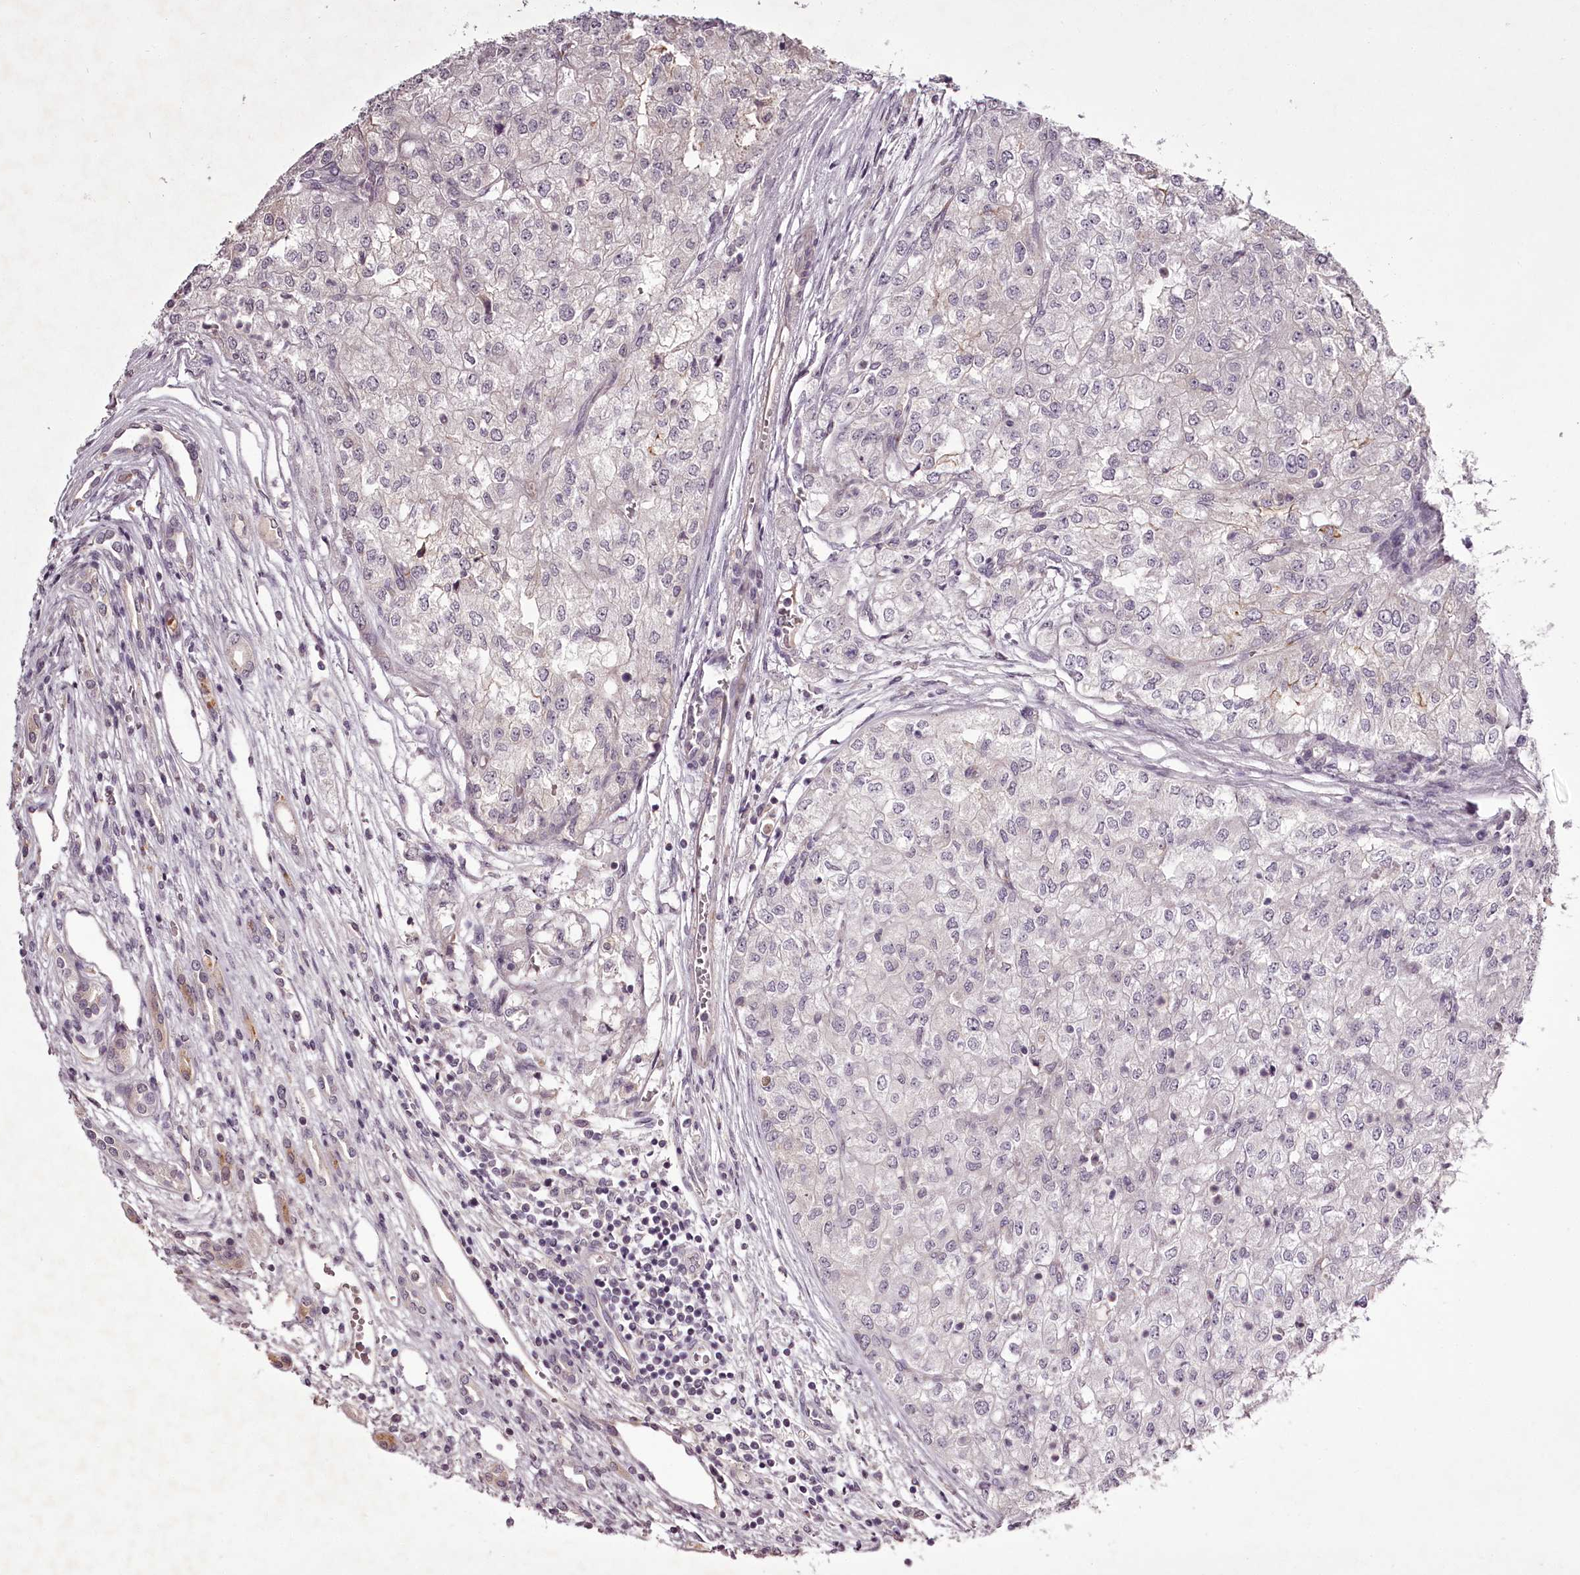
{"staining": {"intensity": "negative", "quantity": "none", "location": "none"}, "tissue": "renal cancer", "cell_type": "Tumor cells", "image_type": "cancer", "snomed": [{"axis": "morphology", "description": "Adenocarcinoma, NOS"}, {"axis": "topography", "description": "Kidney"}], "caption": "This photomicrograph is of adenocarcinoma (renal) stained with immunohistochemistry (IHC) to label a protein in brown with the nuclei are counter-stained blue. There is no positivity in tumor cells. Brightfield microscopy of immunohistochemistry (IHC) stained with DAB (3,3'-diaminobenzidine) (brown) and hematoxylin (blue), captured at high magnification.", "gene": "RBMXL2", "patient": {"sex": "female", "age": 54}}